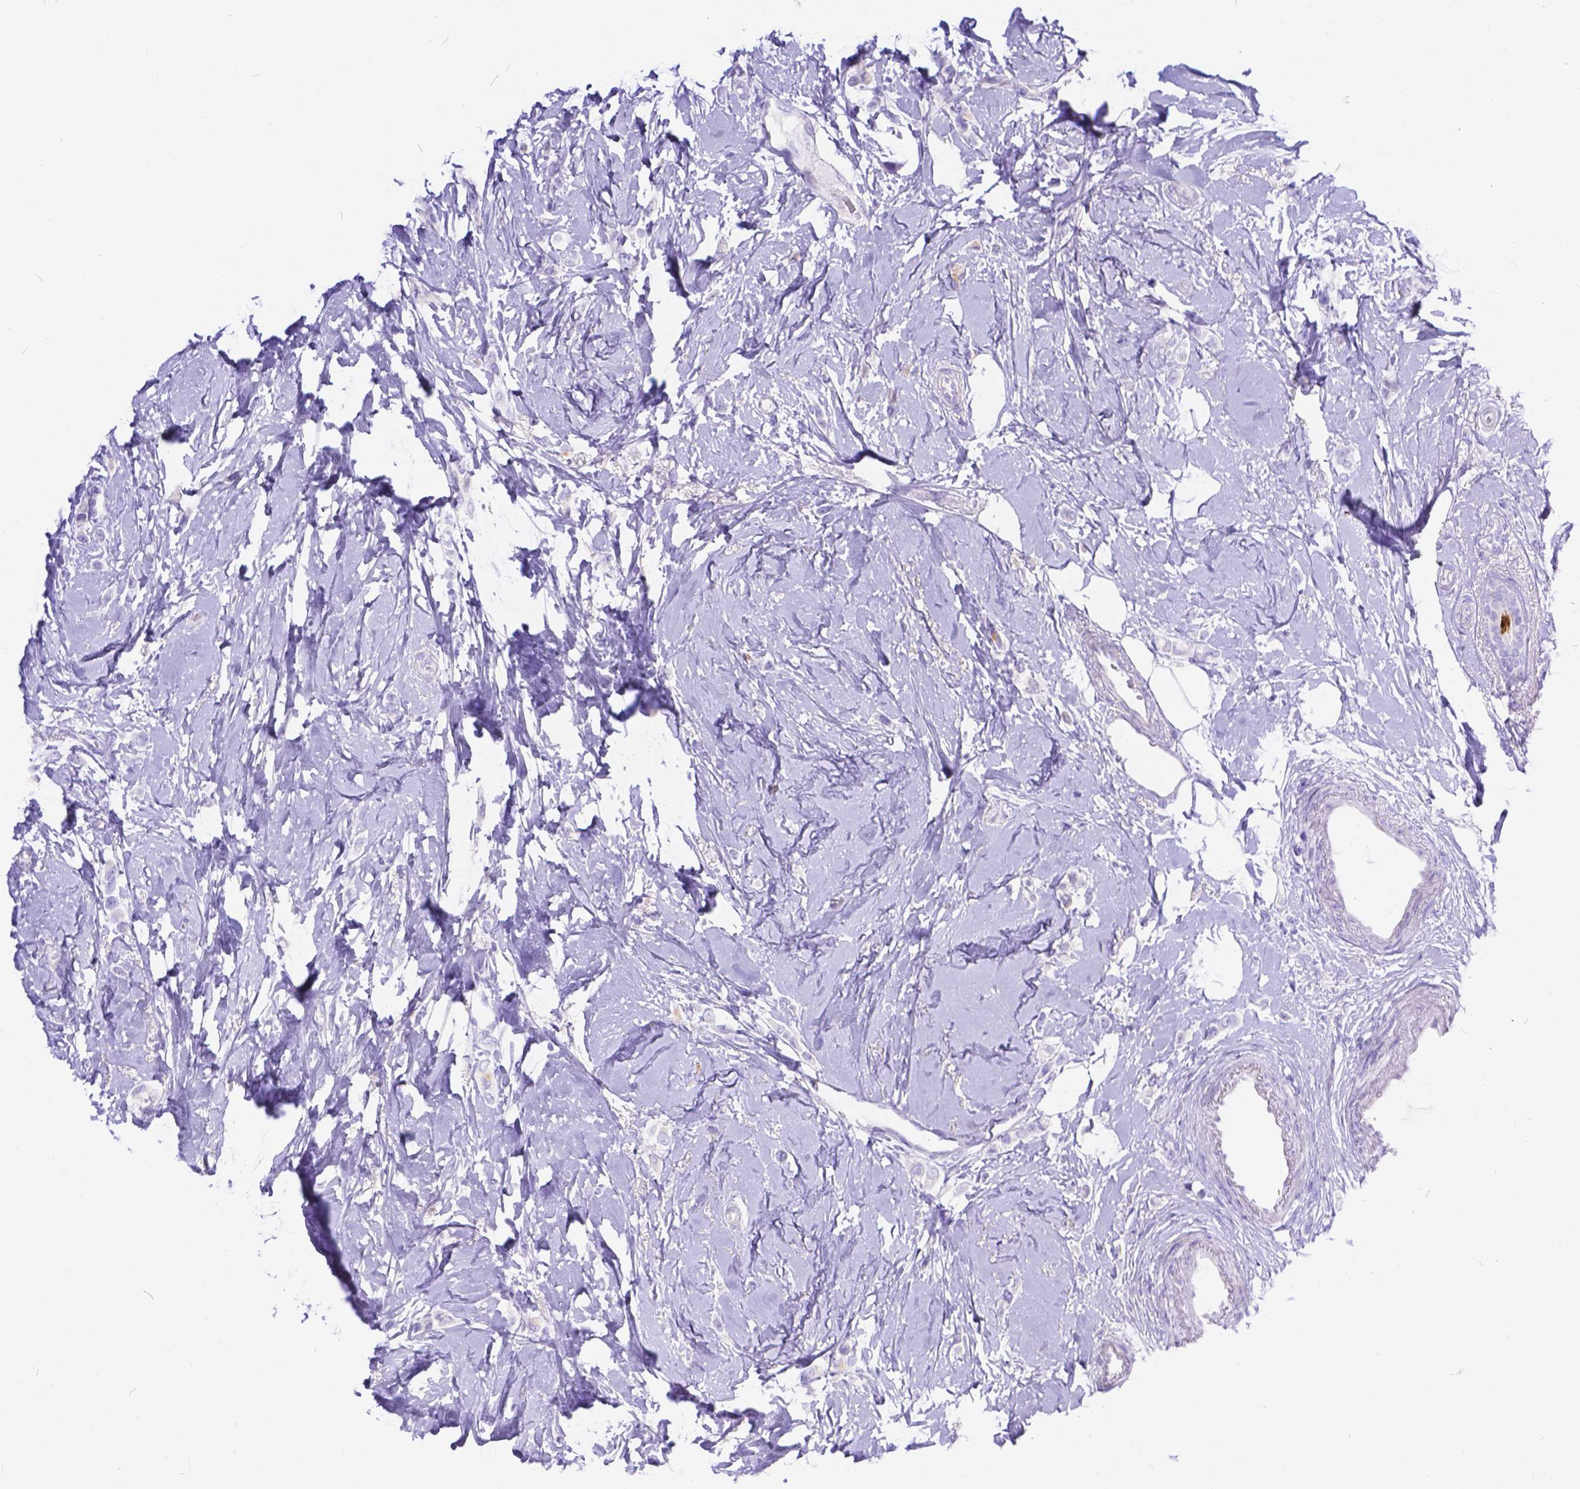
{"staining": {"intensity": "negative", "quantity": "none", "location": "none"}, "tissue": "breast cancer", "cell_type": "Tumor cells", "image_type": "cancer", "snomed": [{"axis": "morphology", "description": "Lobular carcinoma"}, {"axis": "topography", "description": "Breast"}], "caption": "Immunohistochemistry histopathology image of lobular carcinoma (breast) stained for a protein (brown), which shows no expression in tumor cells.", "gene": "KLHL10", "patient": {"sex": "female", "age": 66}}